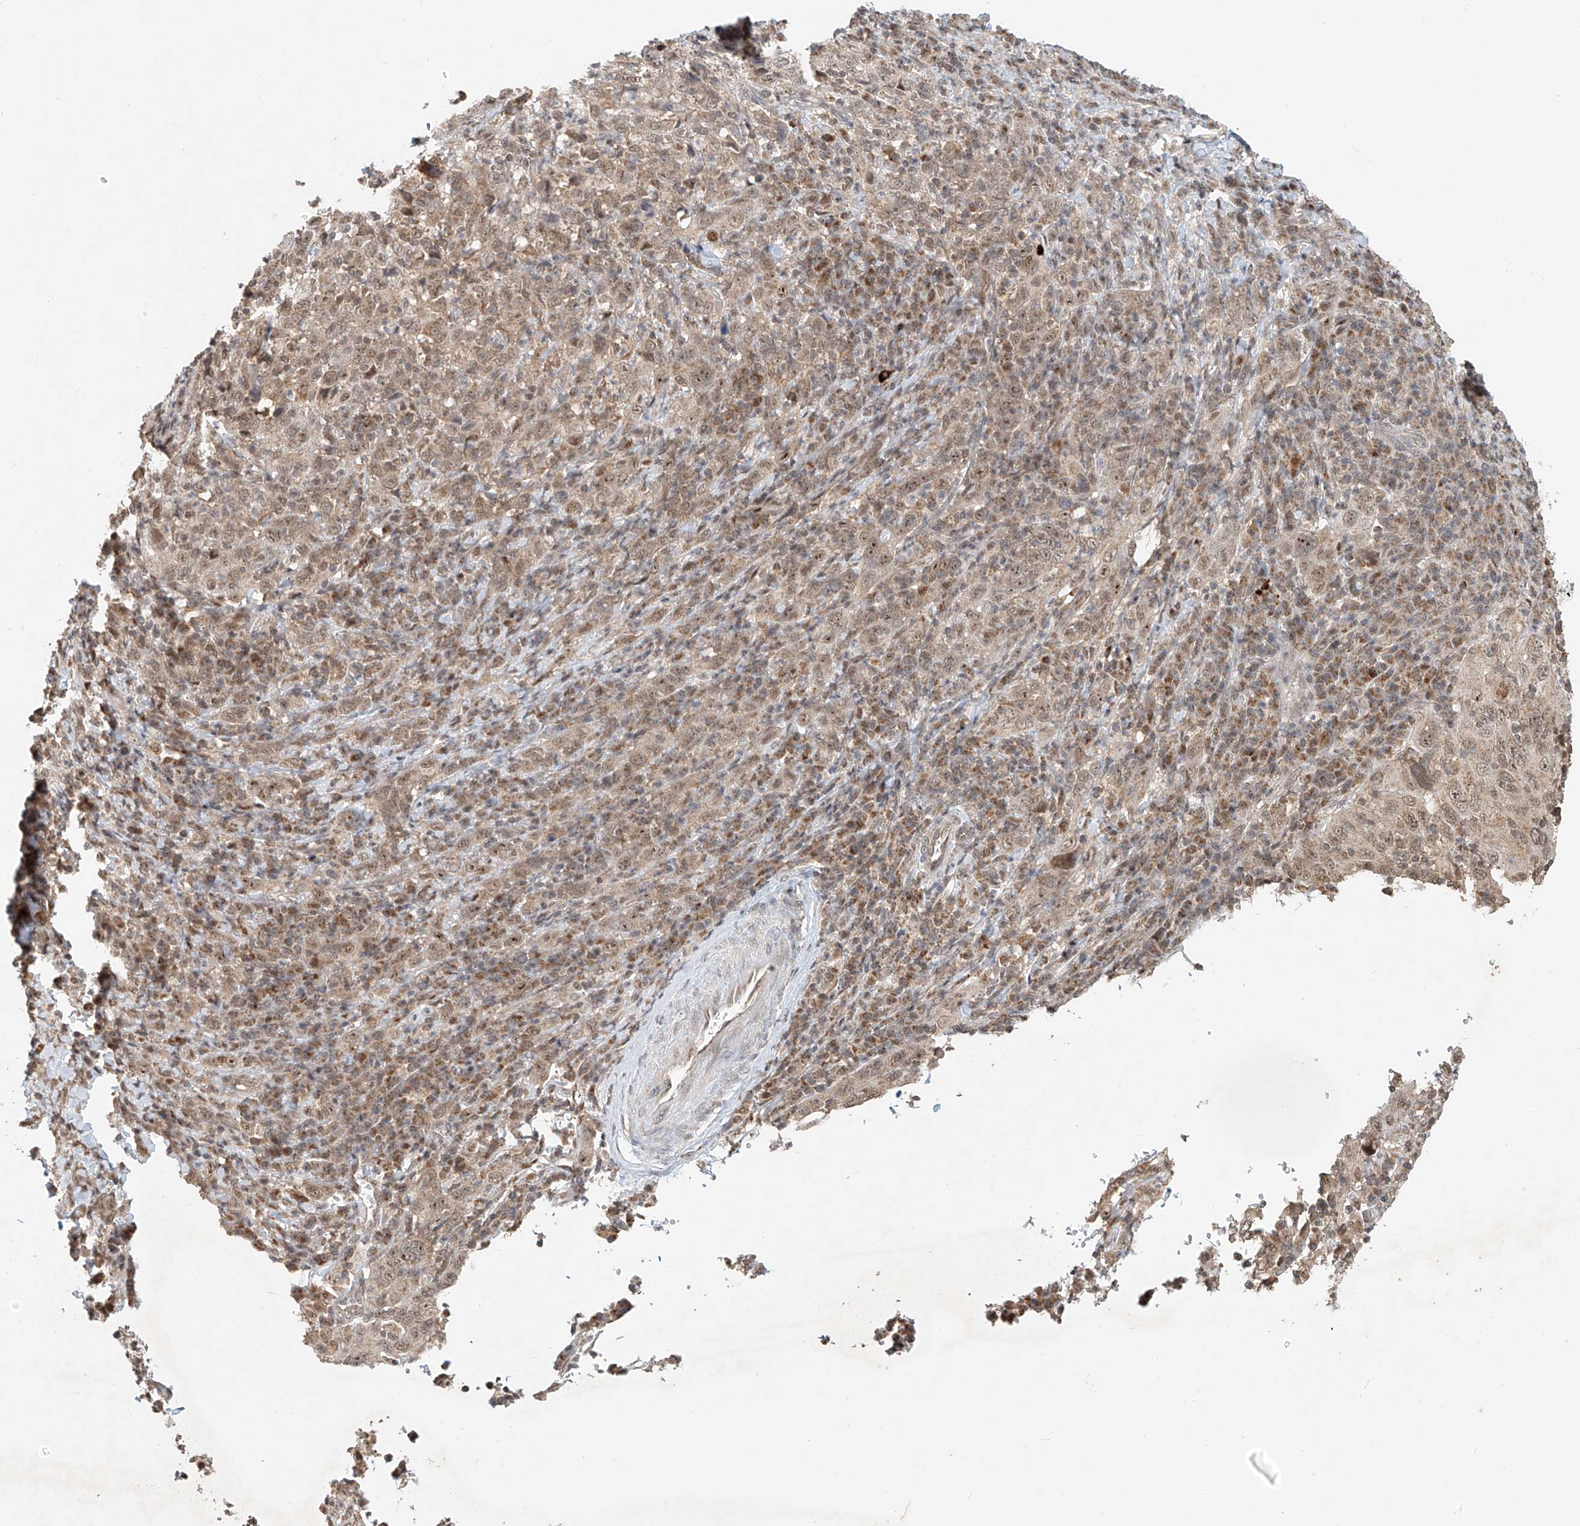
{"staining": {"intensity": "weak", "quantity": ">75%", "location": "cytoplasmic/membranous,nuclear"}, "tissue": "cervical cancer", "cell_type": "Tumor cells", "image_type": "cancer", "snomed": [{"axis": "morphology", "description": "Squamous cell carcinoma, NOS"}, {"axis": "topography", "description": "Cervix"}], "caption": "Protein positivity by IHC reveals weak cytoplasmic/membranous and nuclear positivity in about >75% of tumor cells in cervical squamous cell carcinoma.", "gene": "SYTL3", "patient": {"sex": "female", "age": 46}}